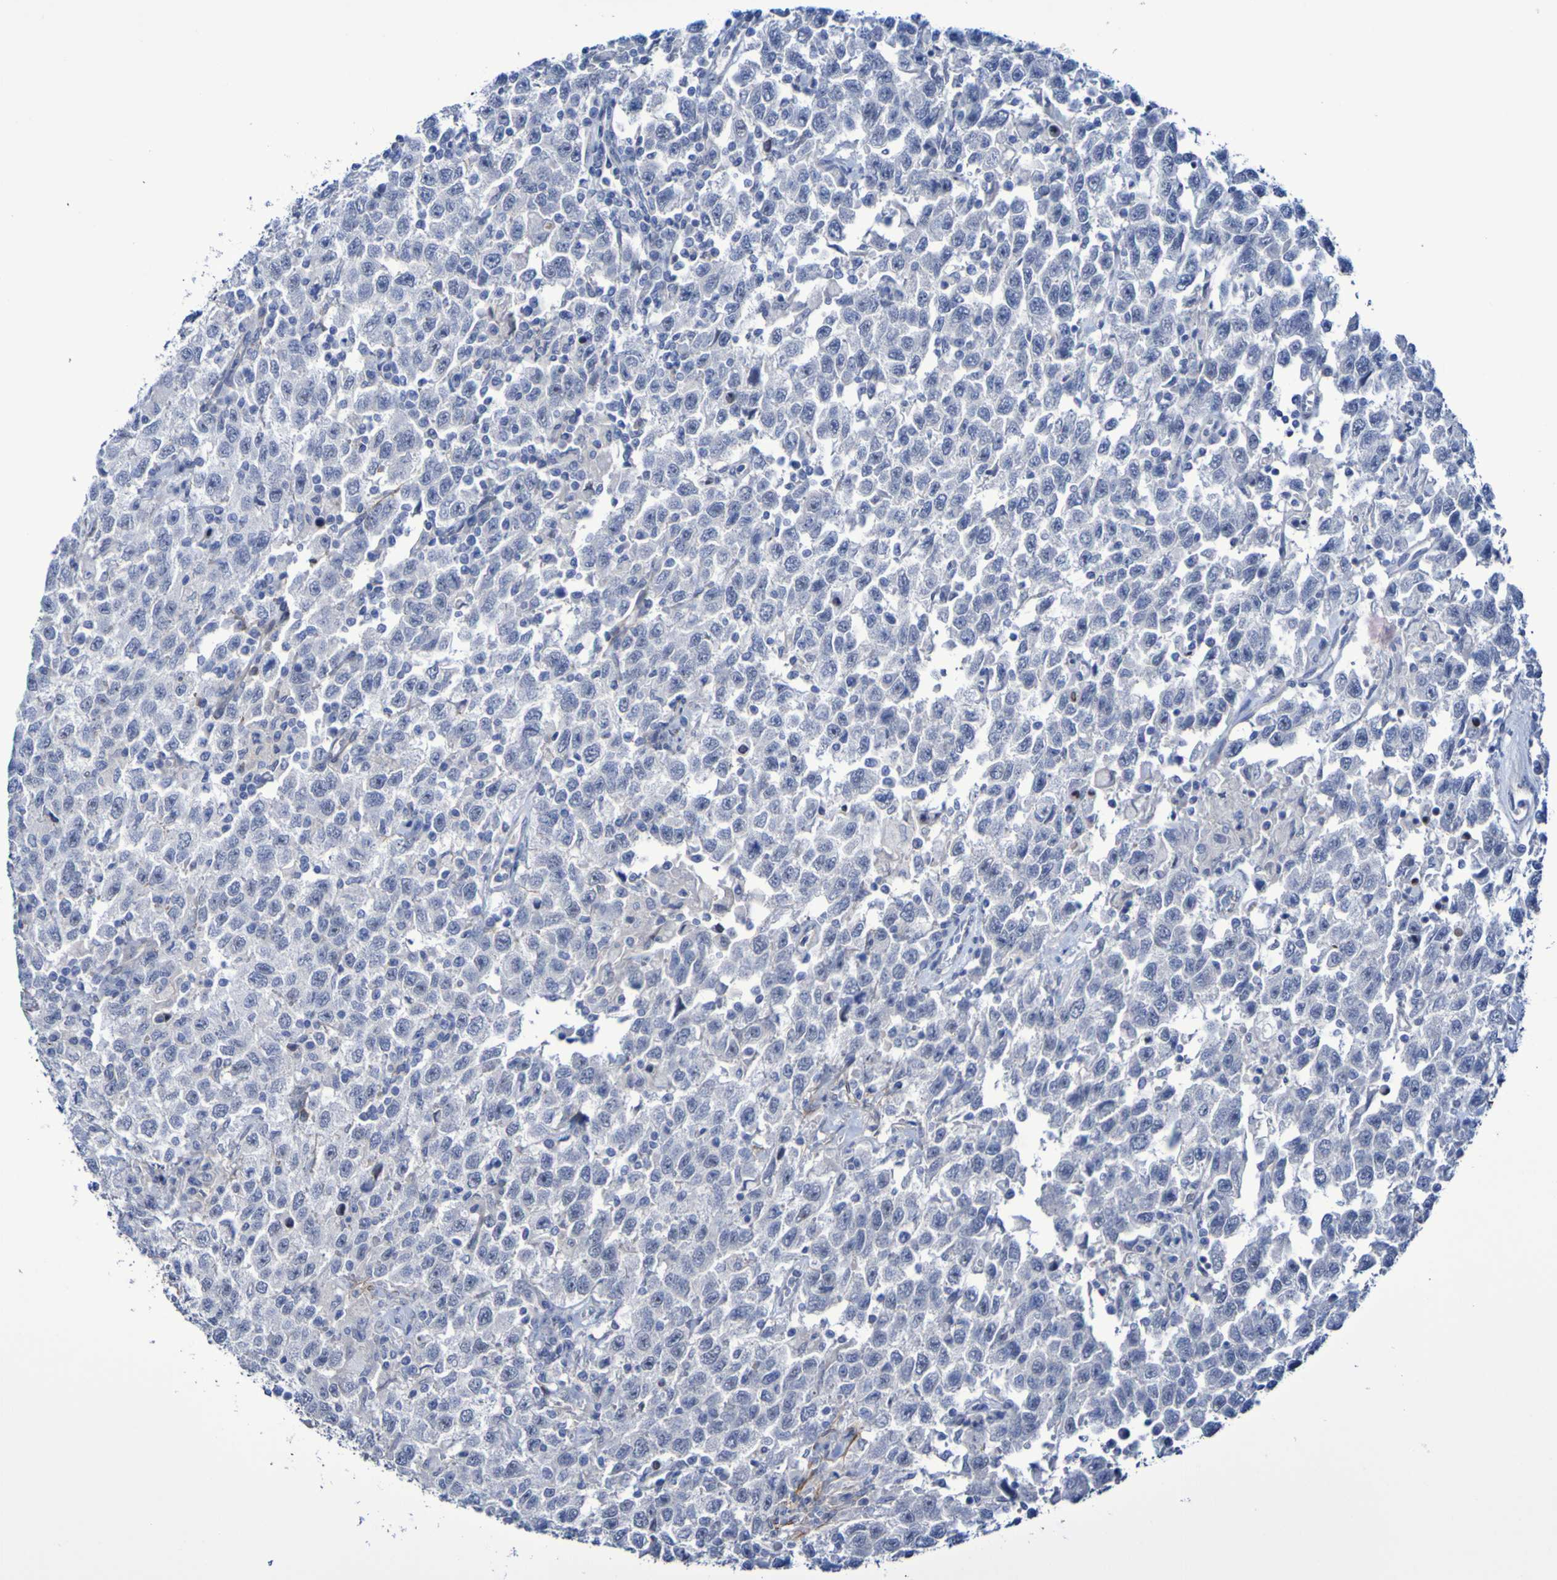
{"staining": {"intensity": "negative", "quantity": "none", "location": "none"}, "tissue": "testis cancer", "cell_type": "Tumor cells", "image_type": "cancer", "snomed": [{"axis": "morphology", "description": "Seminoma, NOS"}, {"axis": "topography", "description": "Testis"}], "caption": "There is no significant expression in tumor cells of testis cancer.", "gene": "LPP", "patient": {"sex": "male", "age": 41}}